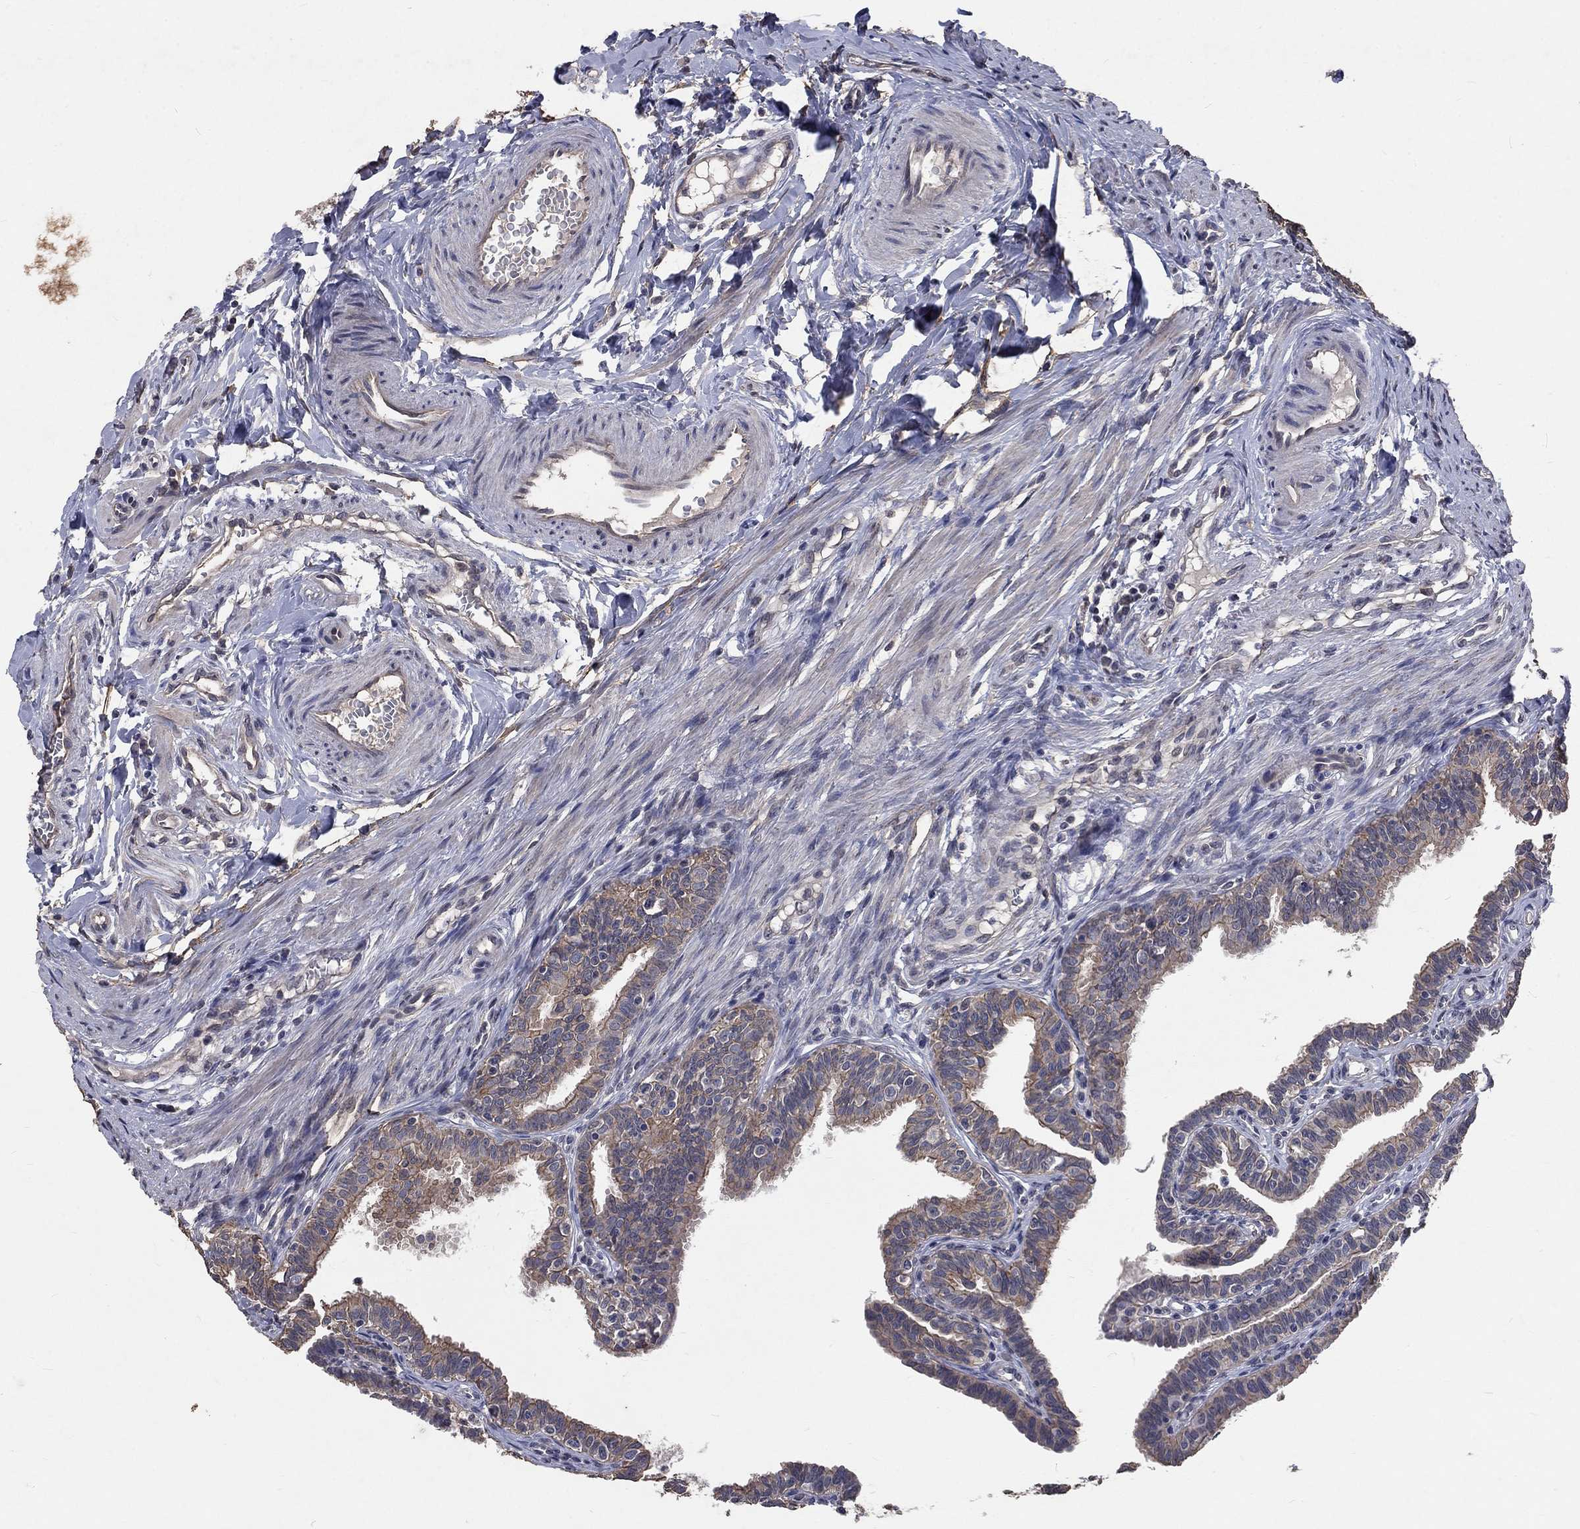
{"staining": {"intensity": "moderate", "quantity": "<25%", "location": "cytoplasmic/membranous"}, "tissue": "fallopian tube", "cell_type": "Glandular cells", "image_type": "normal", "snomed": [{"axis": "morphology", "description": "Normal tissue, NOS"}, {"axis": "topography", "description": "Fallopian tube"}], "caption": "Fallopian tube stained with DAB IHC displays low levels of moderate cytoplasmic/membranous expression in approximately <25% of glandular cells. (Stains: DAB in brown, nuclei in blue, Microscopy: brightfield microscopy at high magnification).", "gene": "CHST5", "patient": {"sex": "female", "age": 36}}